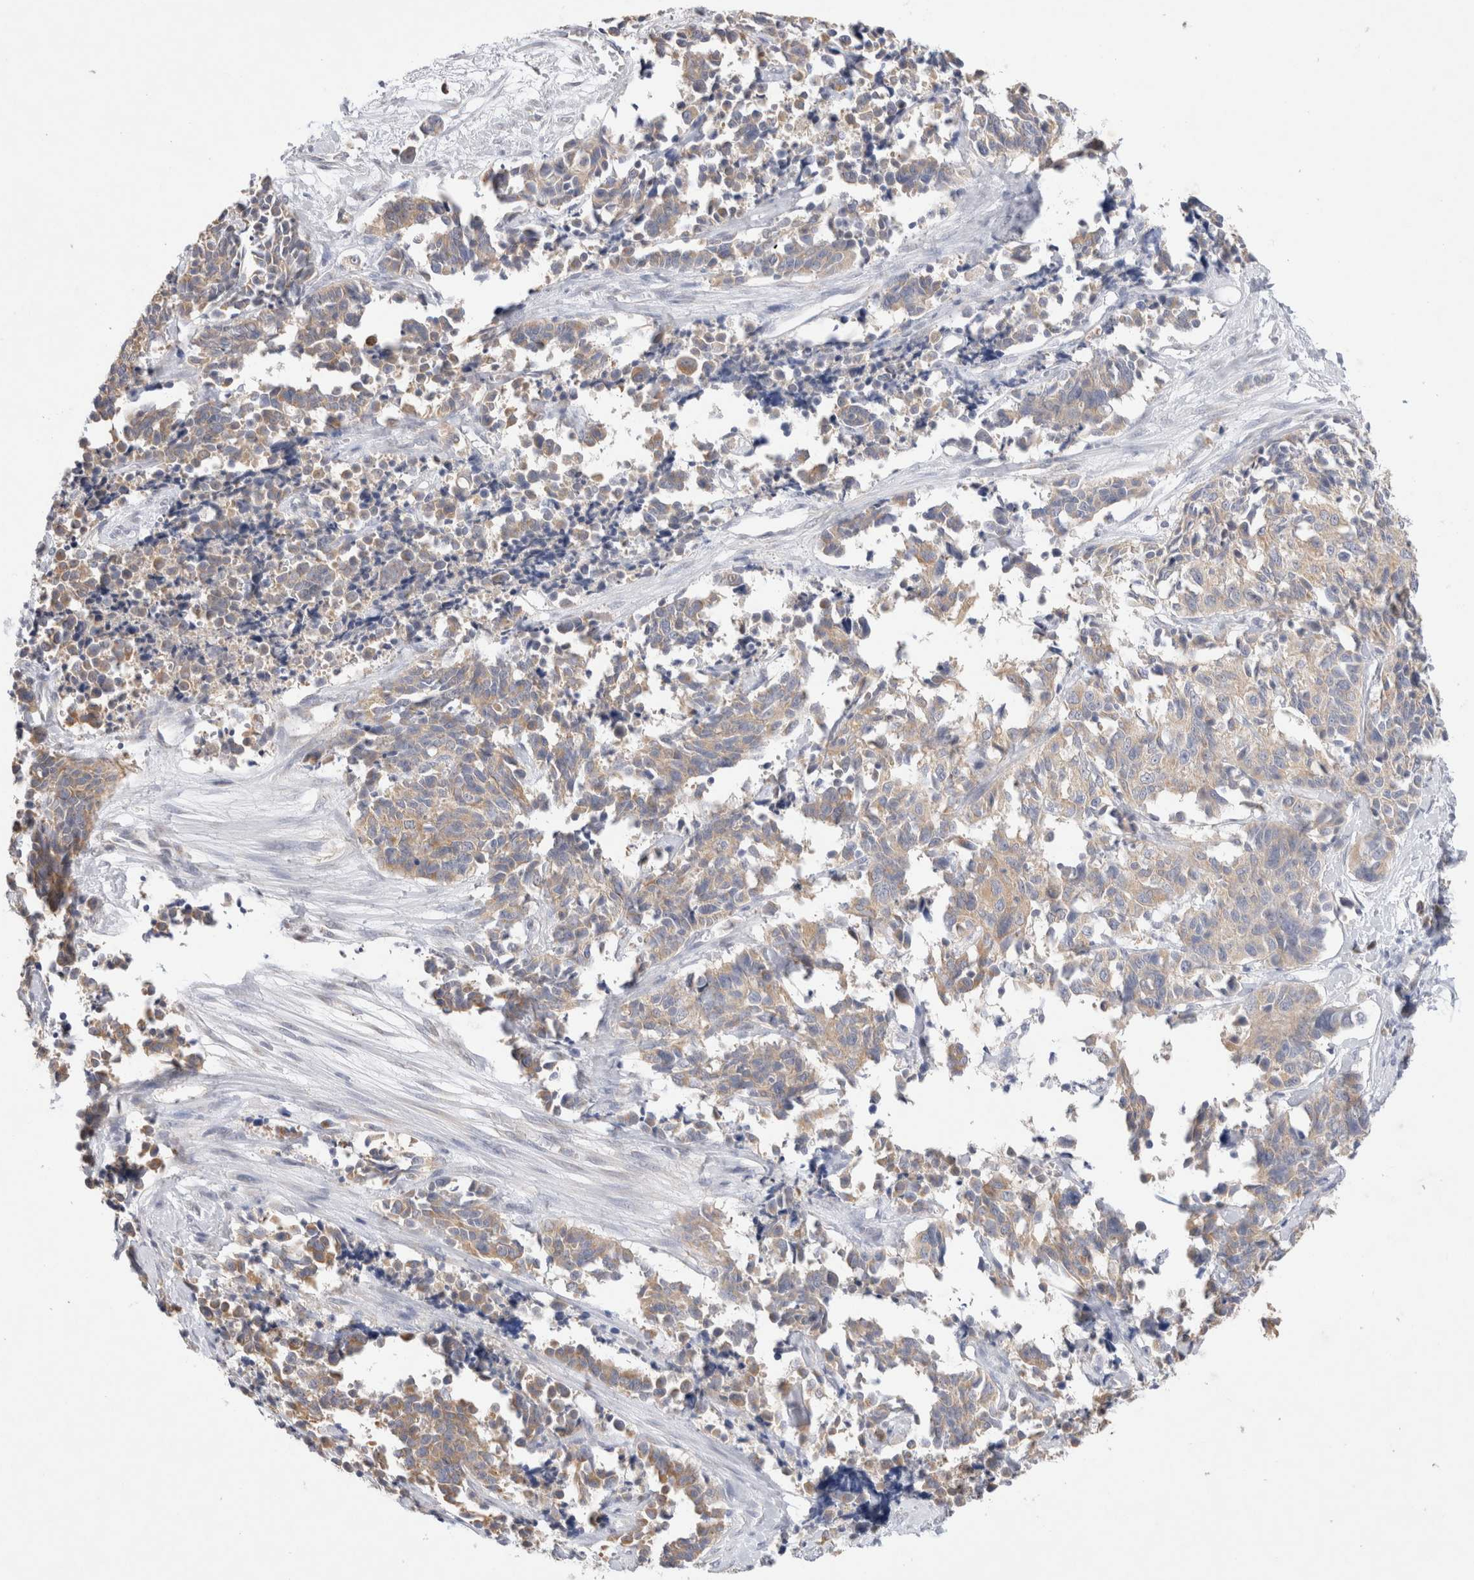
{"staining": {"intensity": "weak", "quantity": "25%-75%", "location": "cytoplasmic/membranous"}, "tissue": "cervical cancer", "cell_type": "Tumor cells", "image_type": "cancer", "snomed": [{"axis": "morphology", "description": "Squamous cell carcinoma, NOS"}, {"axis": "topography", "description": "Cervix"}], "caption": "IHC of human cervical cancer (squamous cell carcinoma) displays low levels of weak cytoplasmic/membranous expression in approximately 25%-75% of tumor cells. Using DAB (3,3'-diaminobenzidine) (brown) and hematoxylin (blue) stains, captured at high magnification using brightfield microscopy.", "gene": "GAS1", "patient": {"sex": "female", "age": 35}}